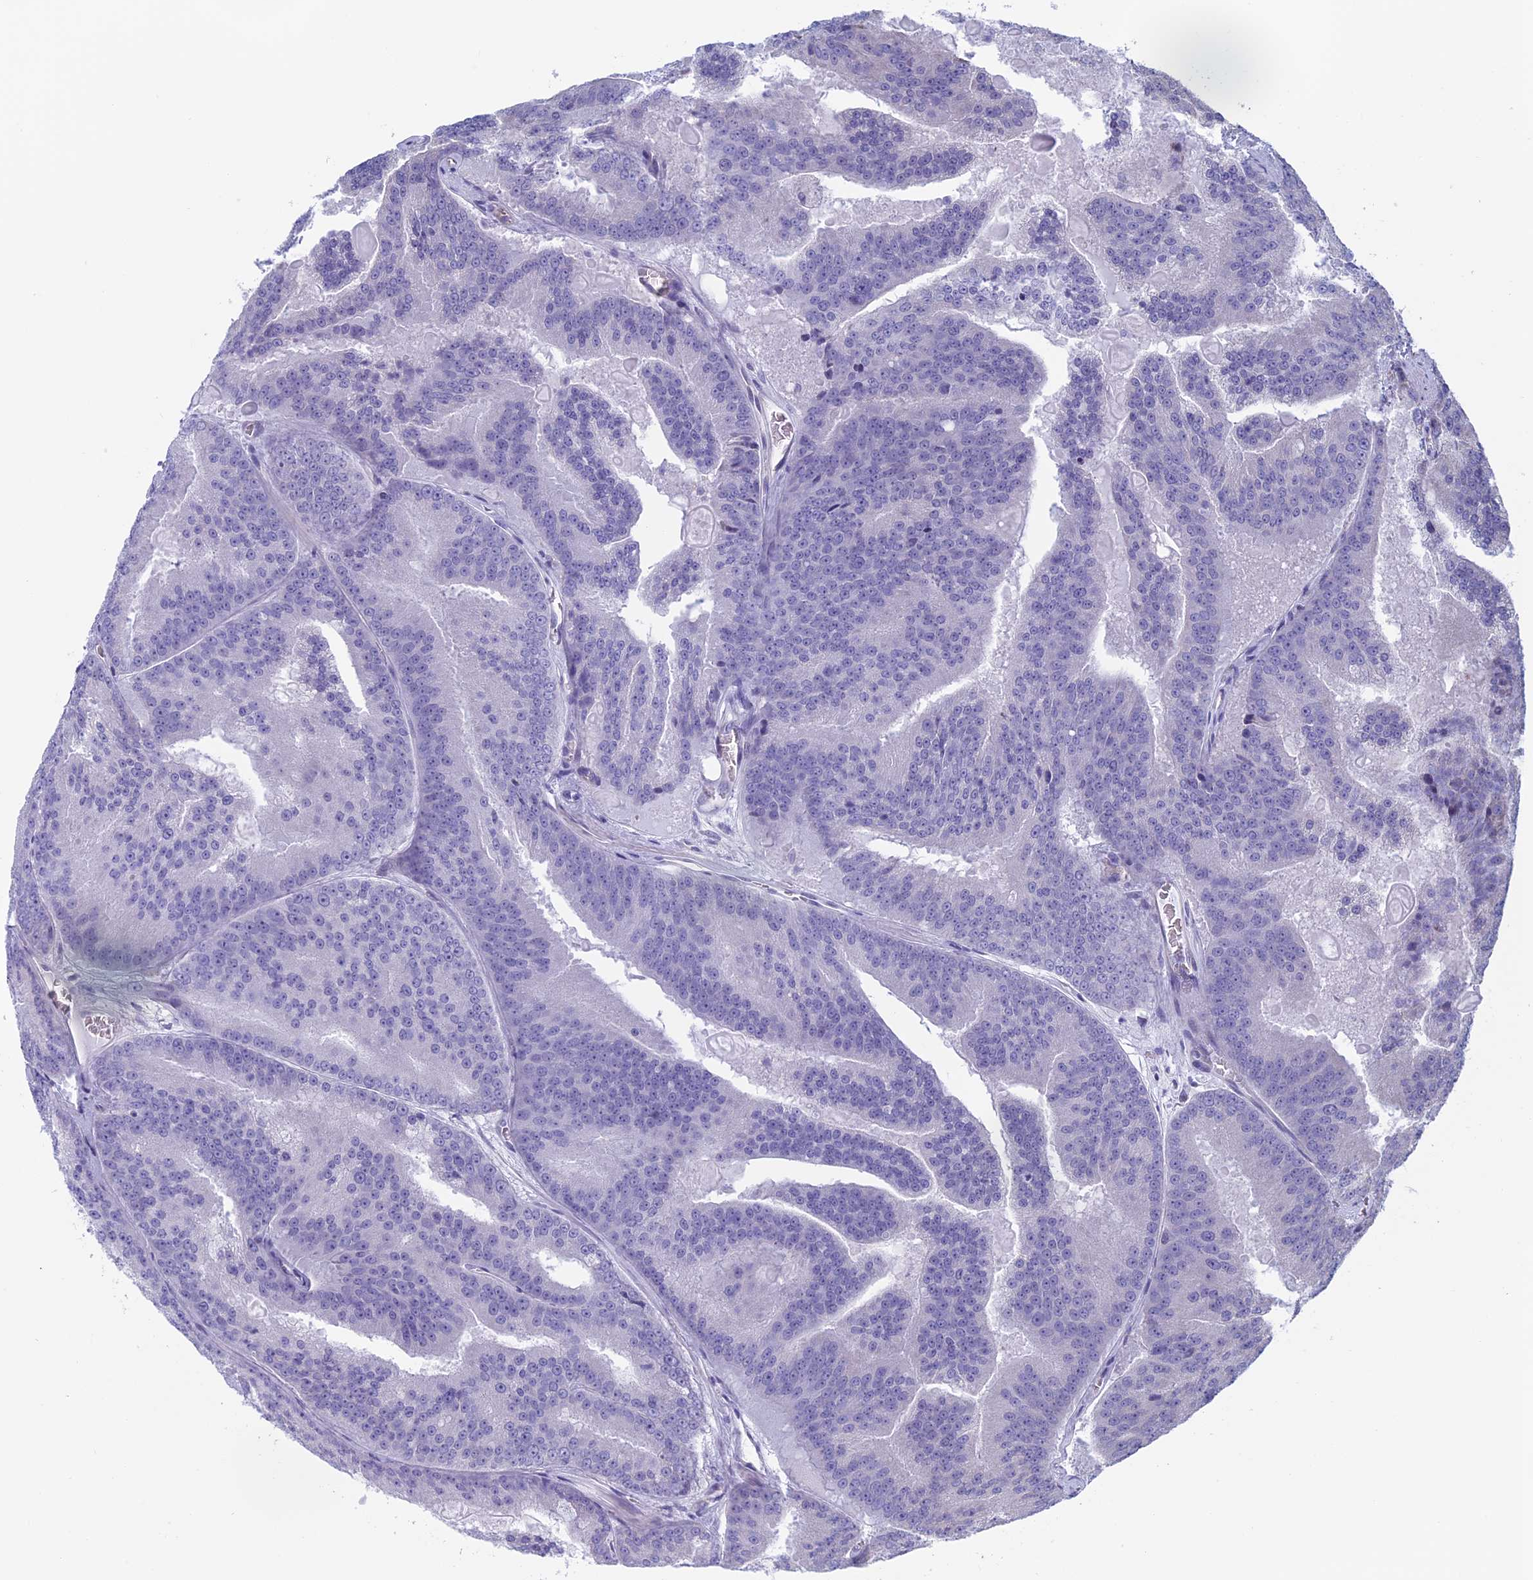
{"staining": {"intensity": "negative", "quantity": "none", "location": "none"}, "tissue": "prostate cancer", "cell_type": "Tumor cells", "image_type": "cancer", "snomed": [{"axis": "morphology", "description": "Adenocarcinoma, High grade"}, {"axis": "topography", "description": "Prostate"}], "caption": "An immunohistochemistry photomicrograph of prostate cancer (high-grade adenocarcinoma) is shown. There is no staining in tumor cells of prostate cancer (high-grade adenocarcinoma). Nuclei are stained in blue.", "gene": "BCL2L10", "patient": {"sex": "male", "age": 61}}